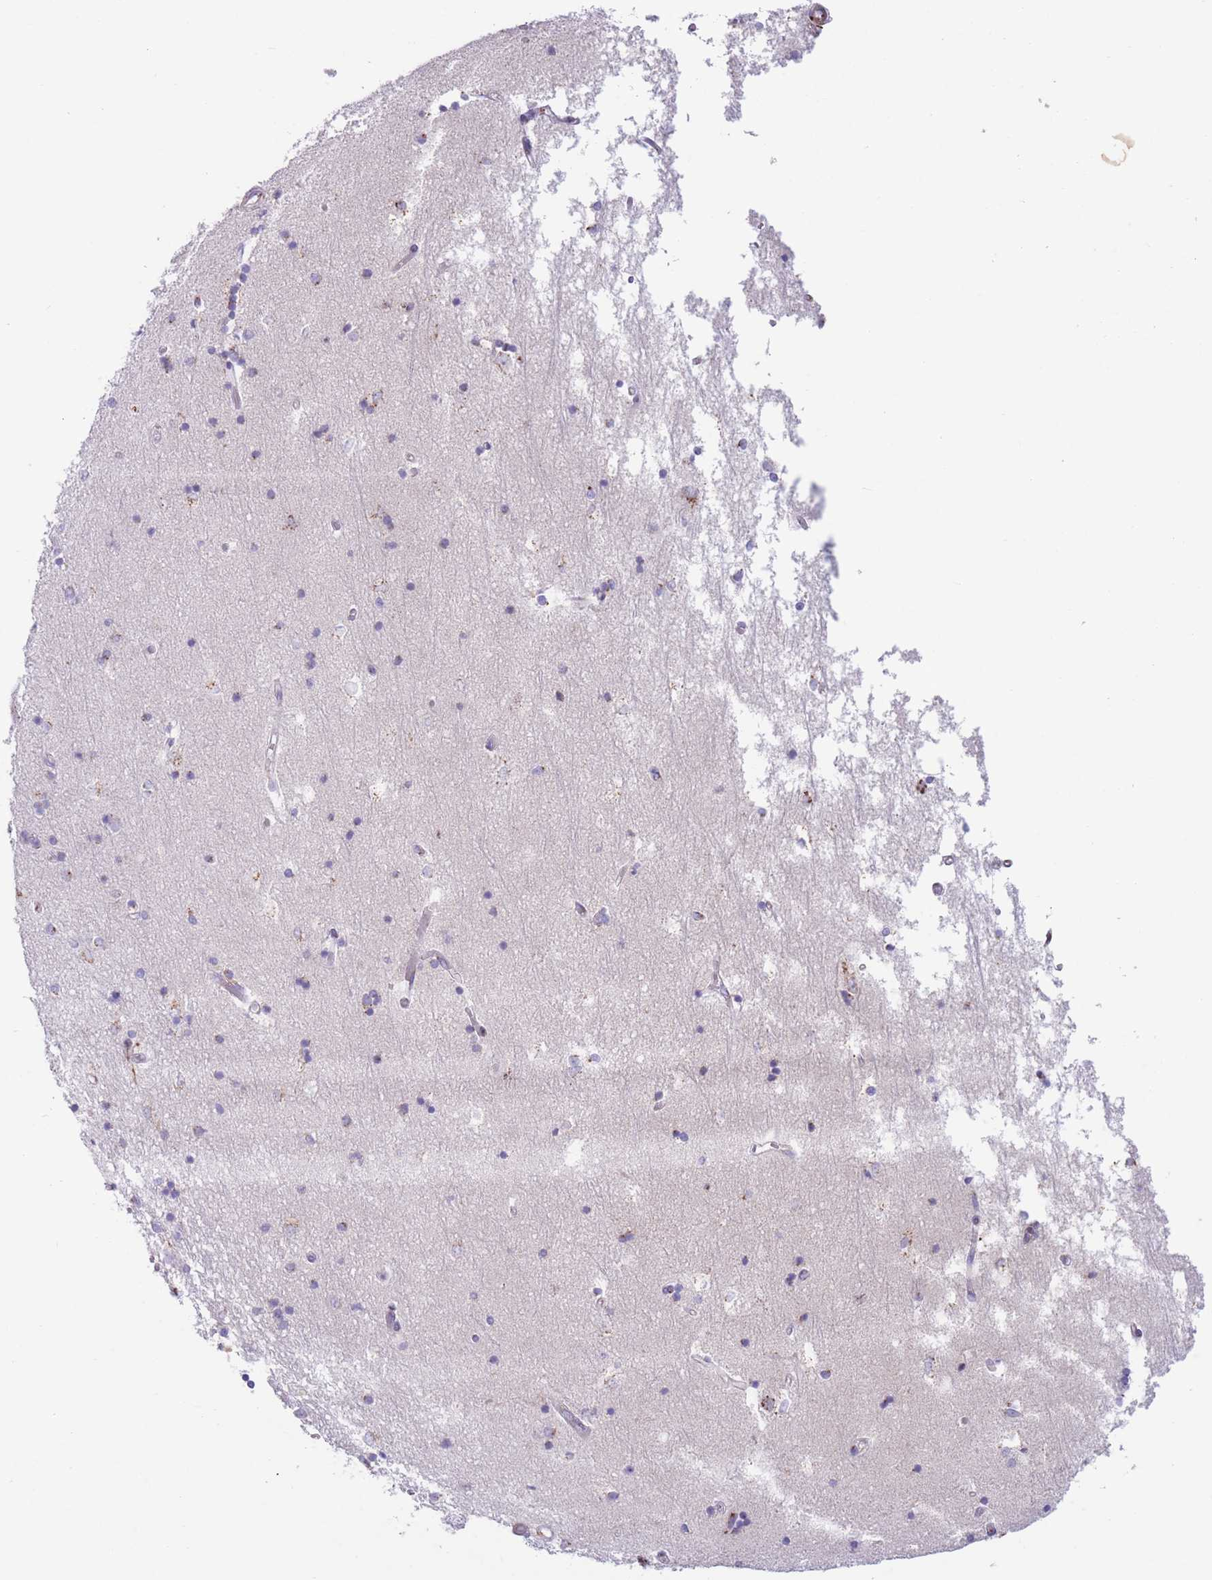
{"staining": {"intensity": "moderate", "quantity": "<25%", "location": "cytoplasmic/membranous"}, "tissue": "hippocampus", "cell_type": "Glial cells", "image_type": "normal", "snomed": [{"axis": "morphology", "description": "Normal tissue, NOS"}, {"axis": "topography", "description": "Hippocampus"}], "caption": "Moderate cytoplasmic/membranous protein expression is present in about <25% of glial cells in hippocampus. Ihc stains the protein of interest in brown and the nuclei are stained blue.", "gene": "MPND", "patient": {"sex": "male", "age": 45}}